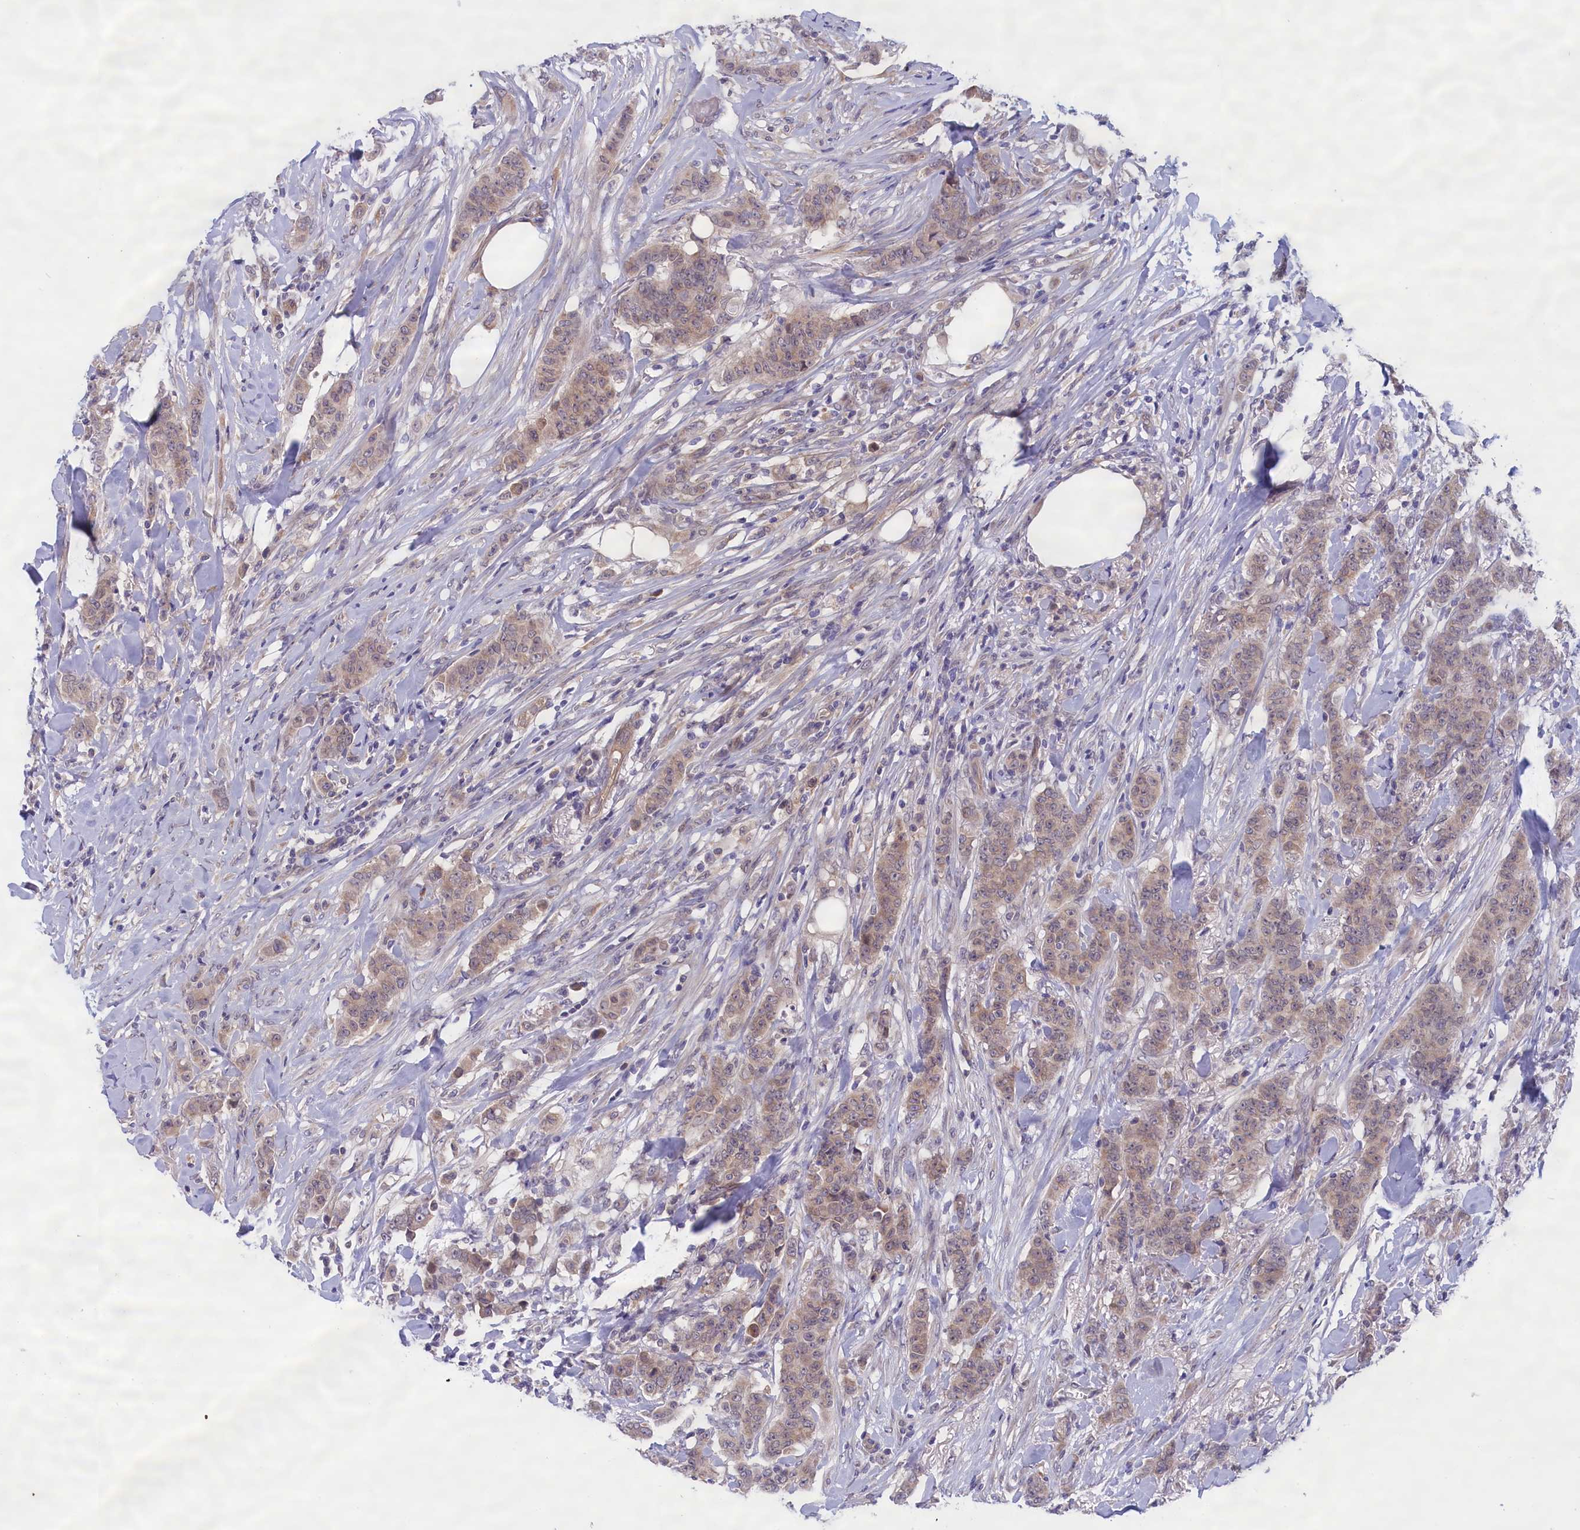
{"staining": {"intensity": "weak", "quantity": "25%-75%", "location": "cytoplasmic/membranous"}, "tissue": "breast cancer", "cell_type": "Tumor cells", "image_type": "cancer", "snomed": [{"axis": "morphology", "description": "Duct carcinoma"}, {"axis": "topography", "description": "Breast"}], "caption": "About 25%-75% of tumor cells in breast cancer (invasive ductal carcinoma) demonstrate weak cytoplasmic/membranous protein staining as visualized by brown immunohistochemical staining.", "gene": "IGFALS", "patient": {"sex": "female", "age": 40}}